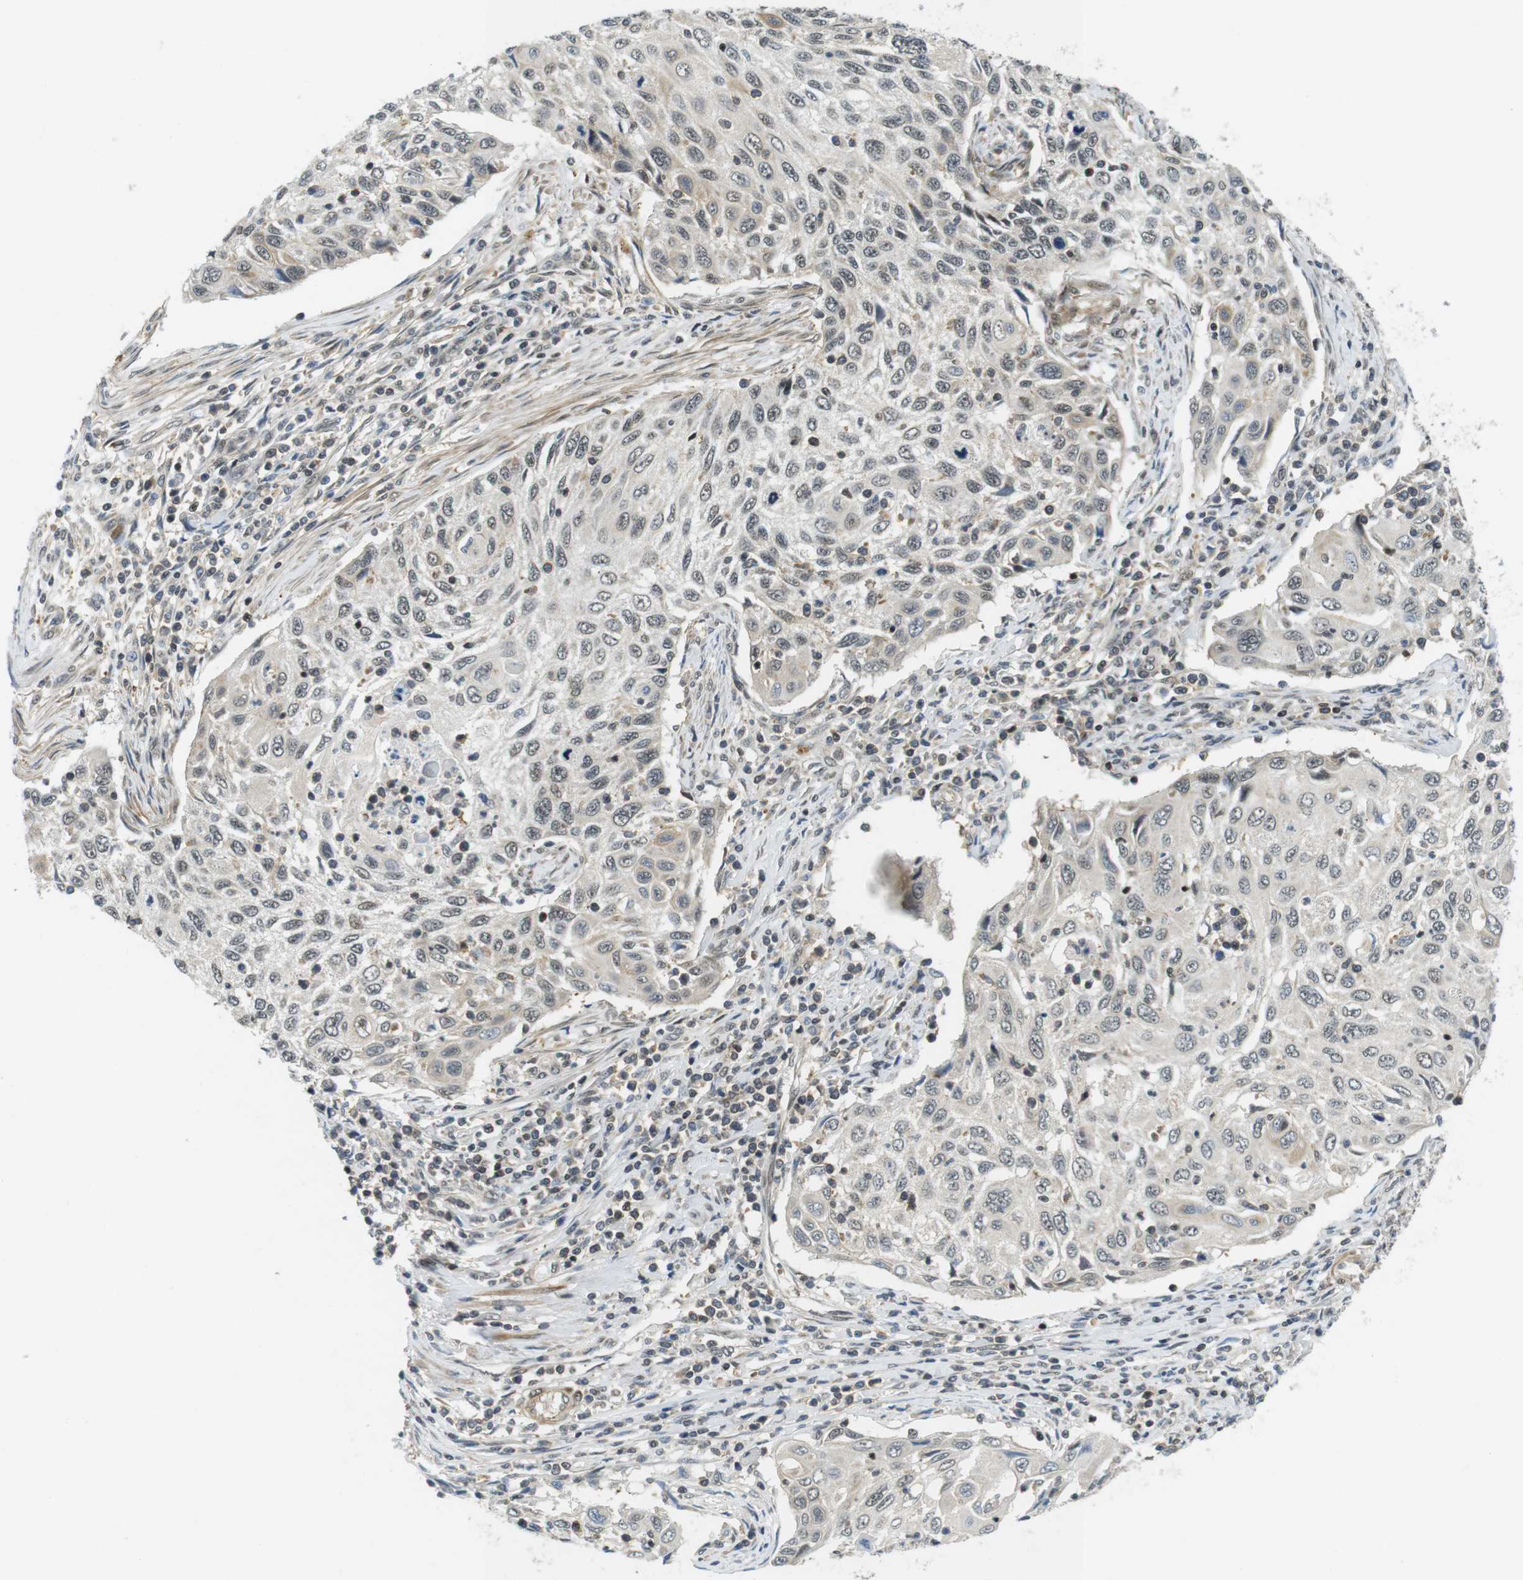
{"staining": {"intensity": "weak", "quantity": "25%-75%", "location": "cytoplasmic/membranous"}, "tissue": "cervical cancer", "cell_type": "Tumor cells", "image_type": "cancer", "snomed": [{"axis": "morphology", "description": "Squamous cell carcinoma, NOS"}, {"axis": "topography", "description": "Cervix"}], "caption": "Cervical cancer stained with immunohistochemistry (IHC) shows weak cytoplasmic/membranous staining in about 25%-75% of tumor cells.", "gene": "BRD4", "patient": {"sex": "female", "age": 70}}